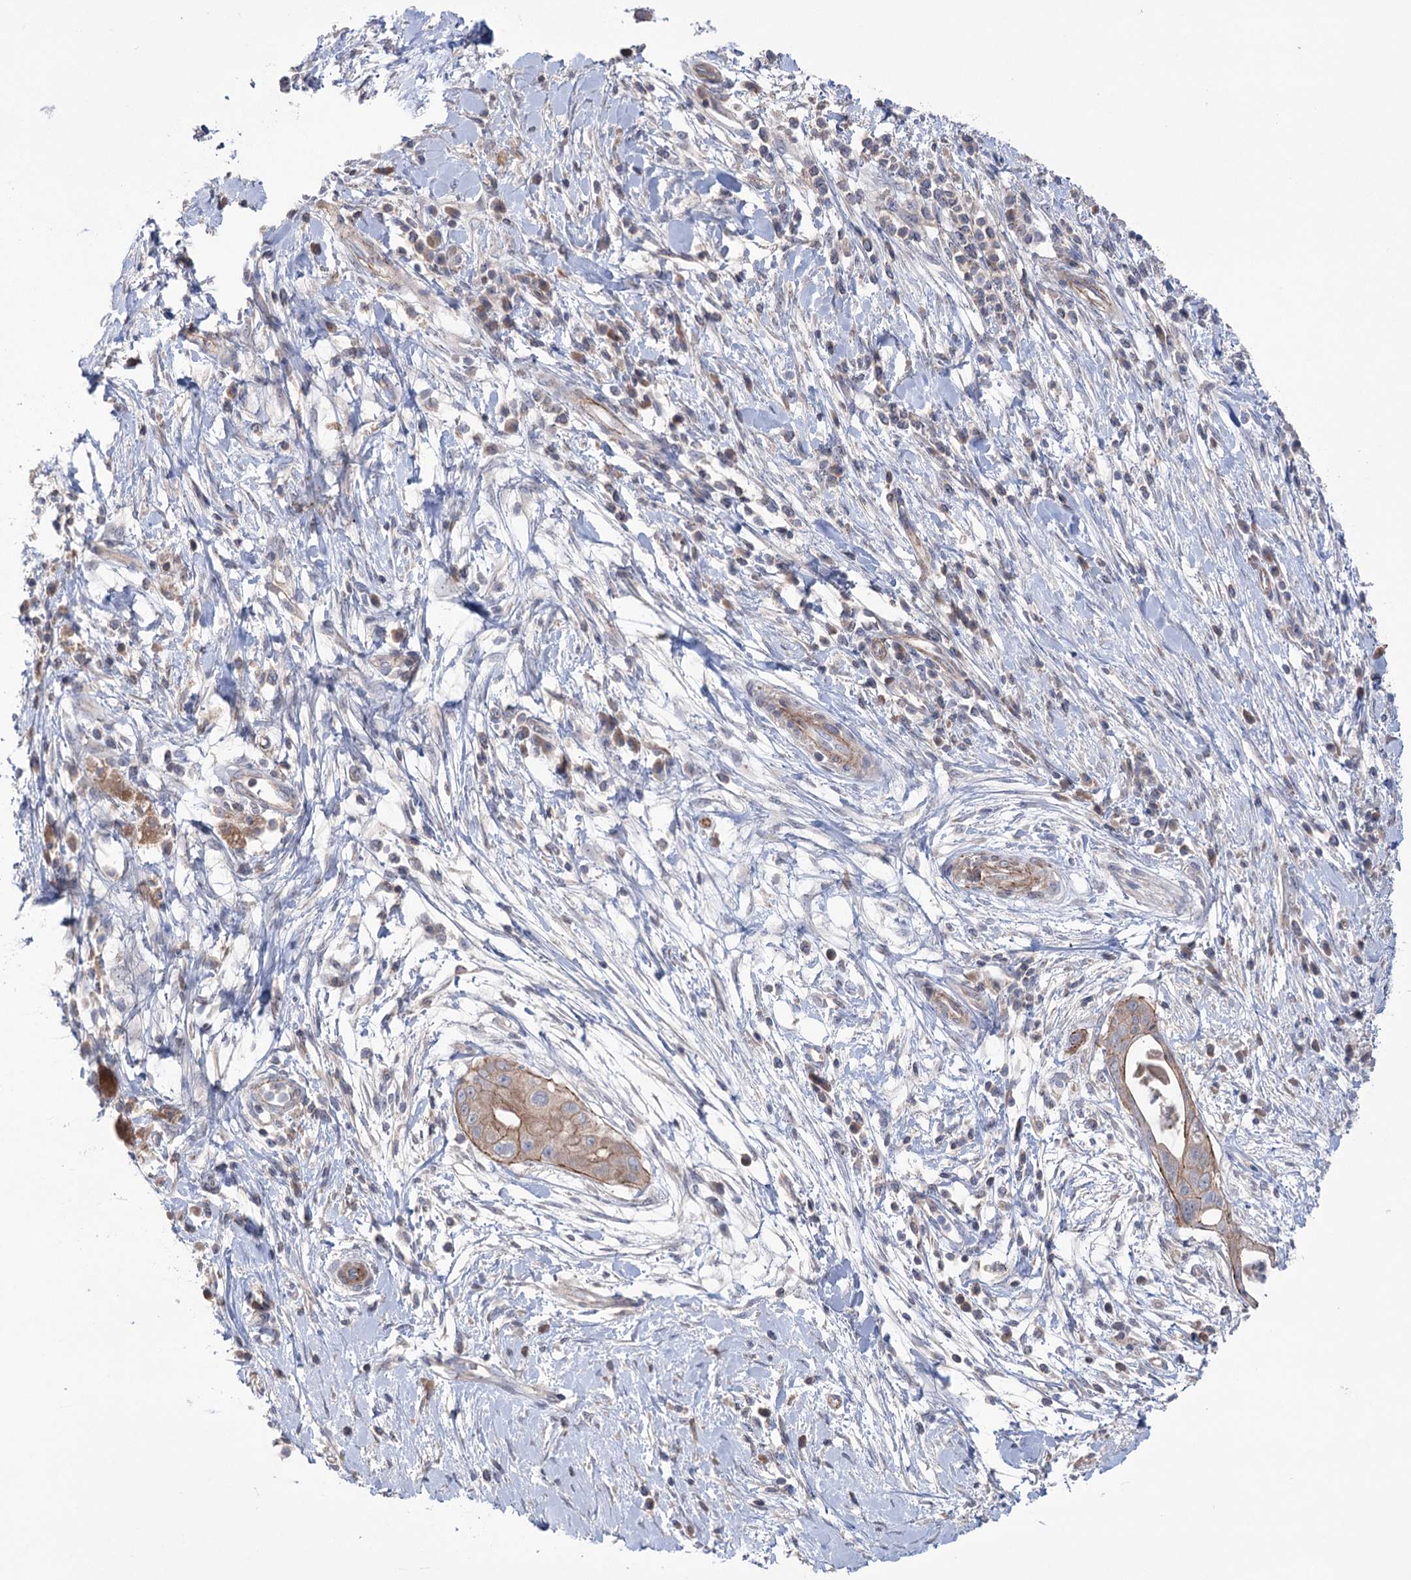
{"staining": {"intensity": "moderate", "quantity": "25%-75%", "location": "cytoplasmic/membranous"}, "tissue": "pancreatic cancer", "cell_type": "Tumor cells", "image_type": "cancer", "snomed": [{"axis": "morphology", "description": "Adenocarcinoma, NOS"}, {"axis": "topography", "description": "Pancreas"}], "caption": "IHC image of human pancreatic cancer stained for a protein (brown), which displays medium levels of moderate cytoplasmic/membranous positivity in about 25%-75% of tumor cells.", "gene": "TRIM71", "patient": {"sex": "male", "age": 68}}